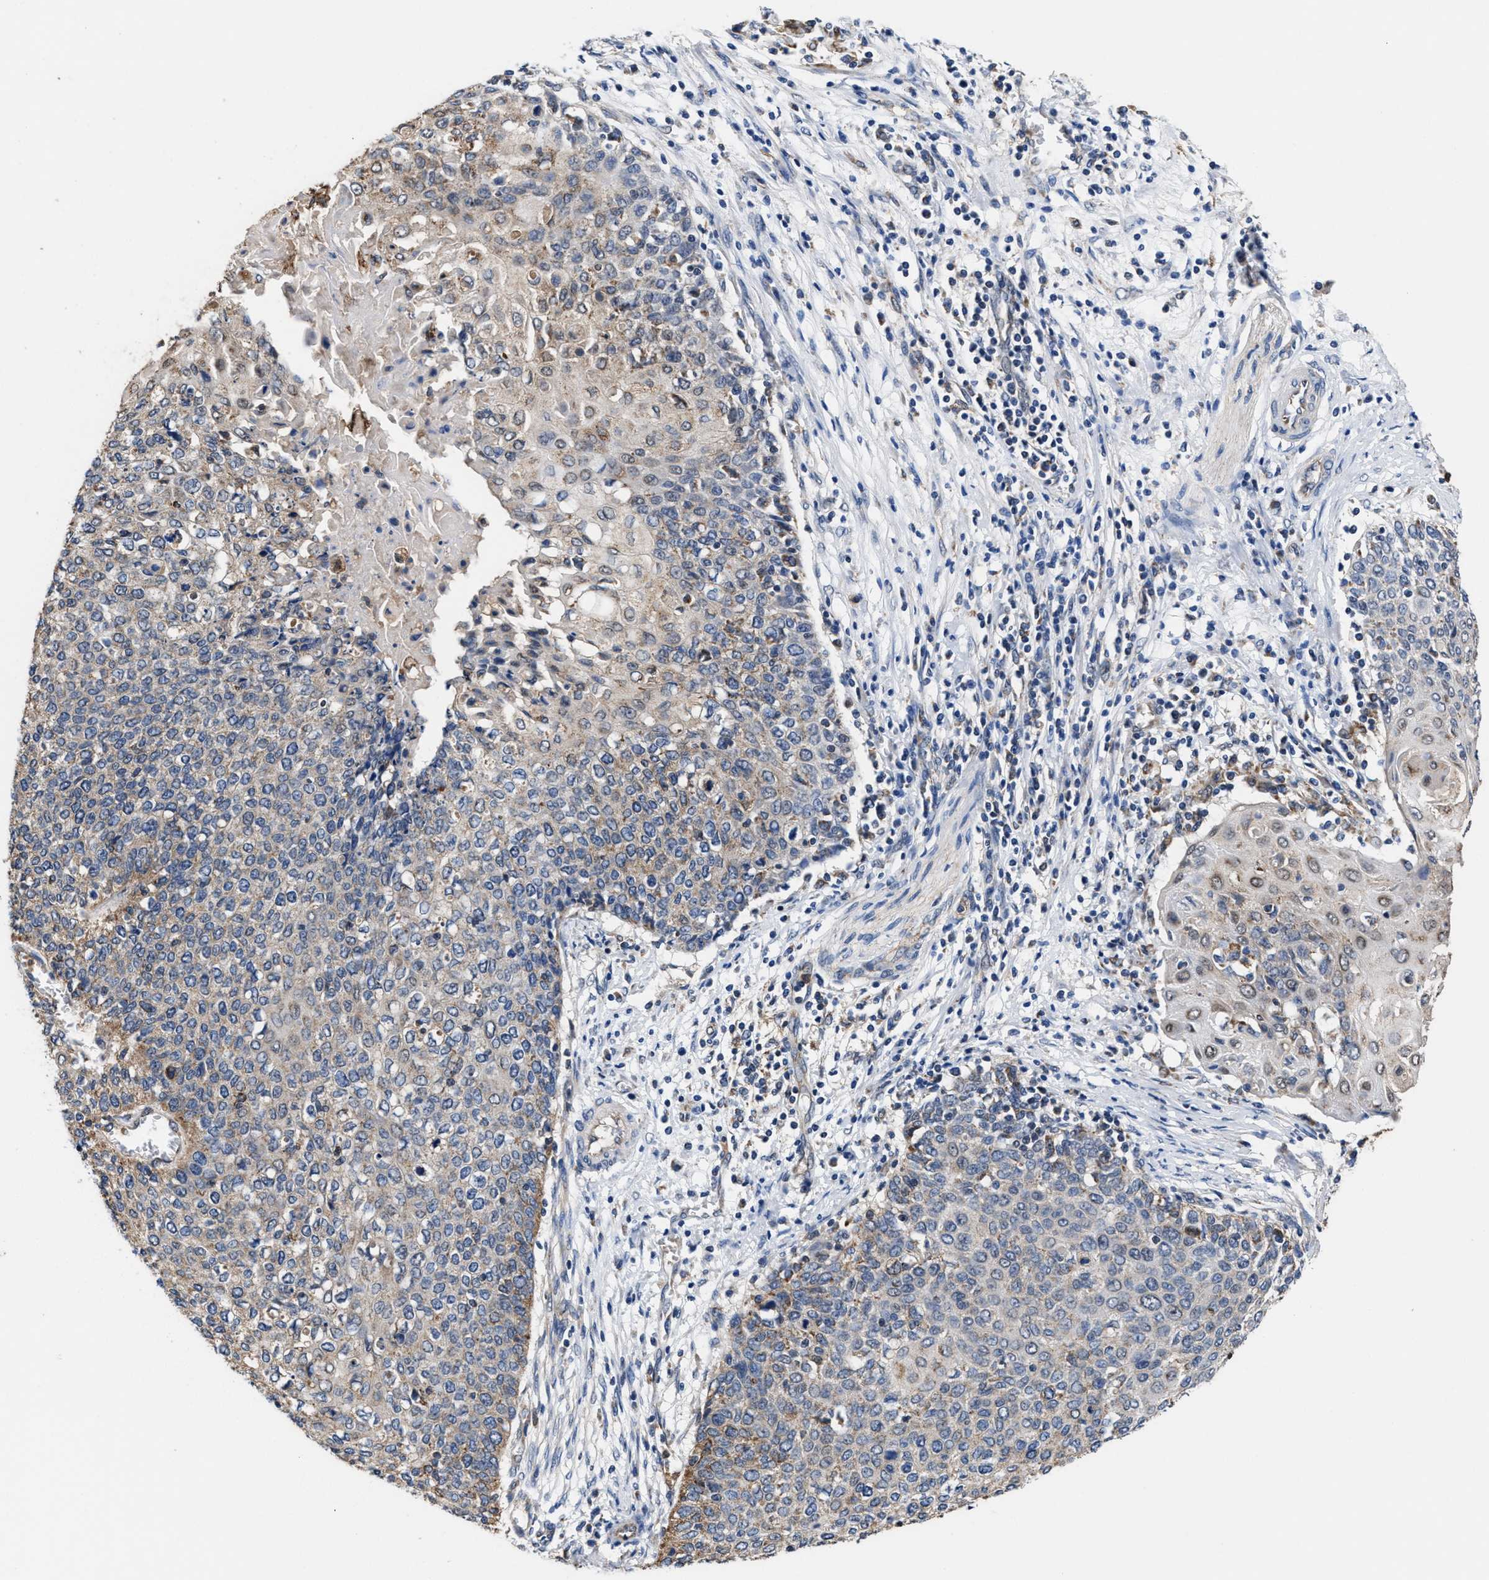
{"staining": {"intensity": "weak", "quantity": "25%-75%", "location": "cytoplasmic/membranous"}, "tissue": "cervical cancer", "cell_type": "Tumor cells", "image_type": "cancer", "snomed": [{"axis": "morphology", "description": "Squamous cell carcinoma, NOS"}, {"axis": "topography", "description": "Cervix"}], "caption": "Tumor cells demonstrate weak cytoplasmic/membranous expression in approximately 25%-75% of cells in squamous cell carcinoma (cervical).", "gene": "ACLY", "patient": {"sex": "female", "age": 39}}